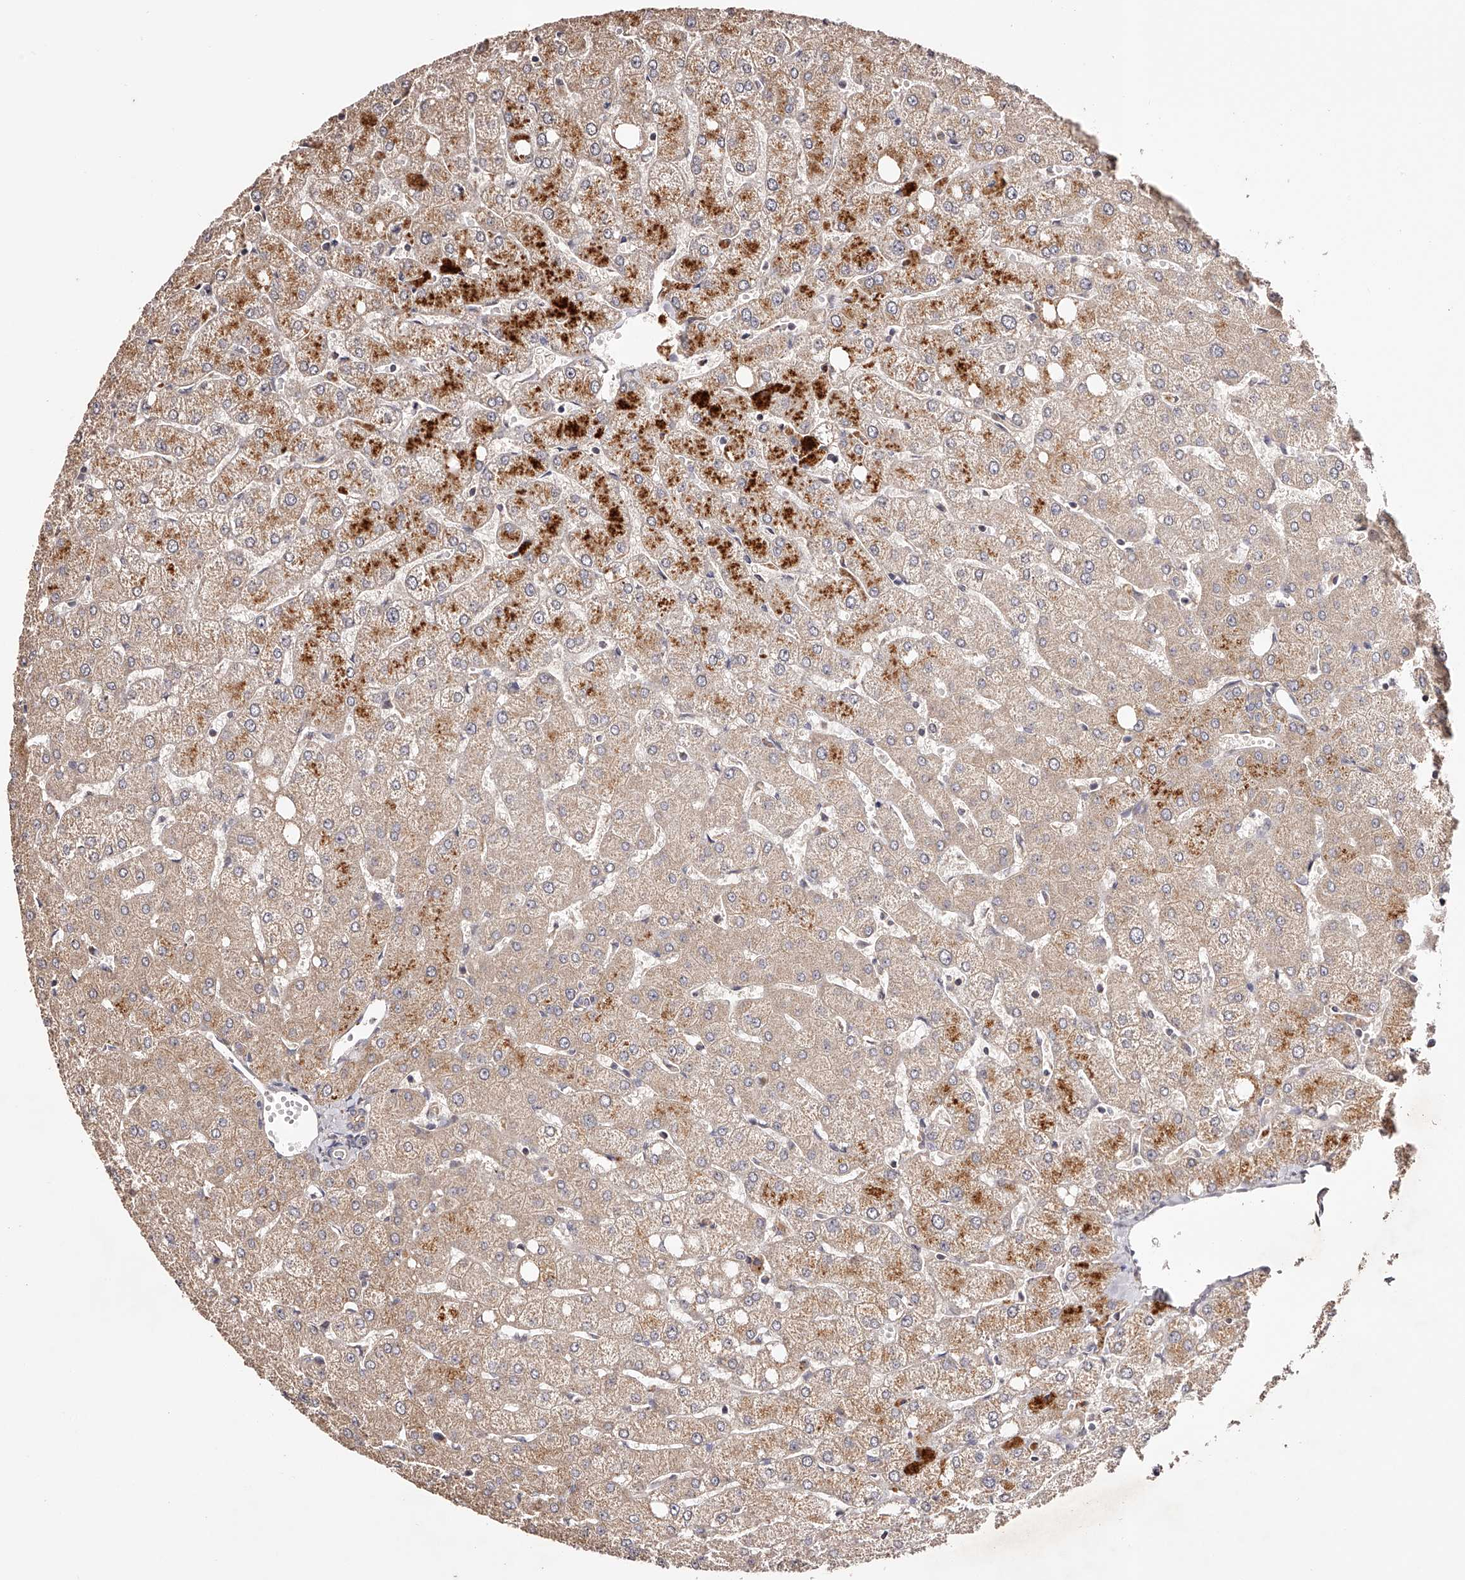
{"staining": {"intensity": "weak", "quantity": "25%-75%", "location": "cytoplasmic/membranous"}, "tissue": "liver", "cell_type": "Cholangiocytes", "image_type": "normal", "snomed": [{"axis": "morphology", "description": "Normal tissue, NOS"}, {"axis": "topography", "description": "Liver"}], "caption": "The image displays immunohistochemical staining of unremarkable liver. There is weak cytoplasmic/membranous expression is appreciated in approximately 25%-75% of cholangiocytes. The protein of interest is shown in brown color, while the nuclei are stained blue.", "gene": "USP21", "patient": {"sex": "female", "age": 54}}